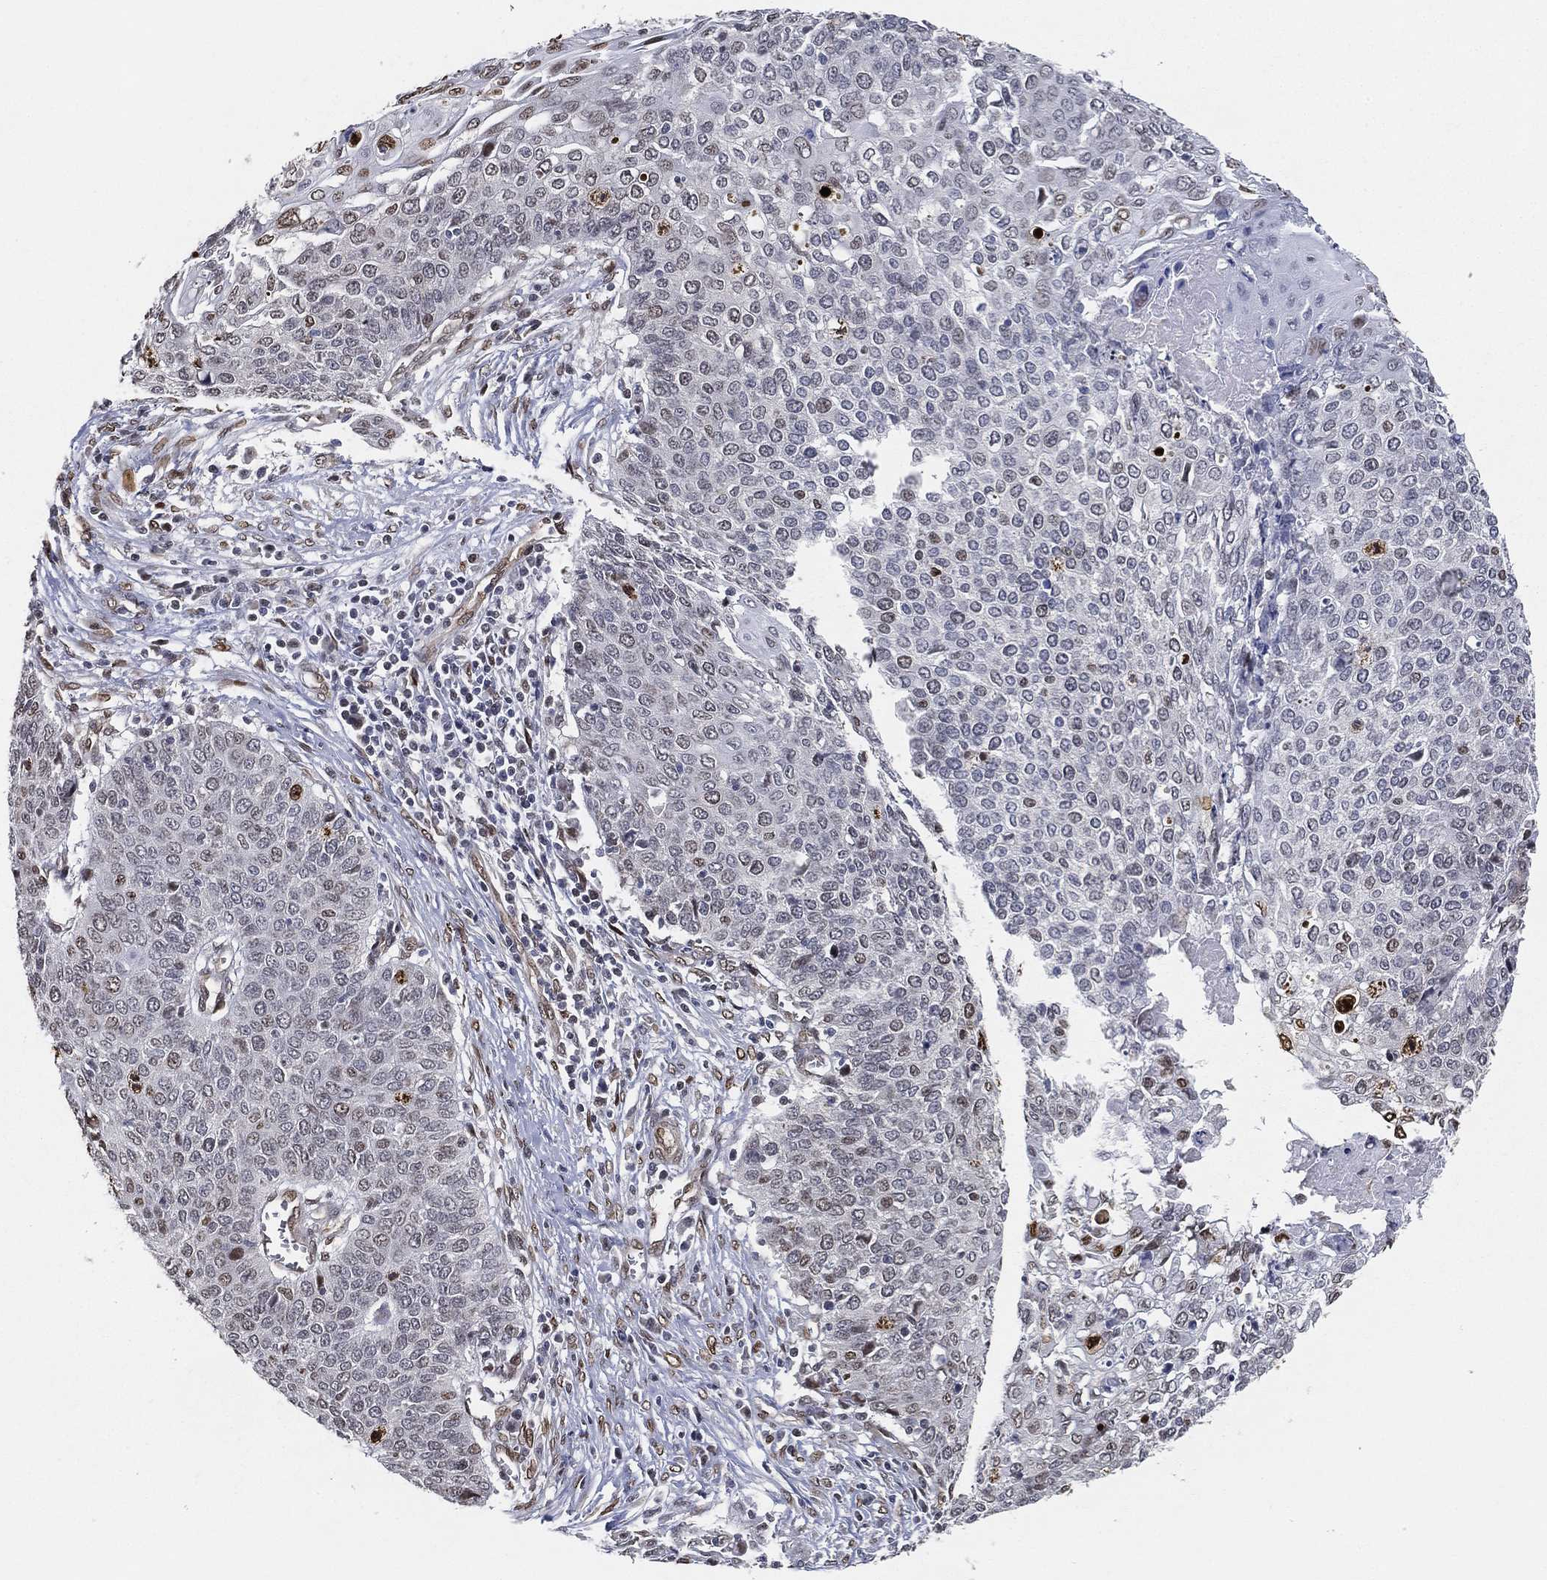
{"staining": {"intensity": "strong", "quantity": "<25%", "location": "nuclear"}, "tissue": "cervical cancer", "cell_type": "Tumor cells", "image_type": "cancer", "snomed": [{"axis": "morphology", "description": "Squamous cell carcinoma, NOS"}, {"axis": "topography", "description": "Cervix"}], "caption": "An immunohistochemistry micrograph of tumor tissue is shown. Protein staining in brown labels strong nuclear positivity in cervical cancer (squamous cell carcinoma) within tumor cells.", "gene": "LMNB1", "patient": {"sex": "female", "age": 39}}